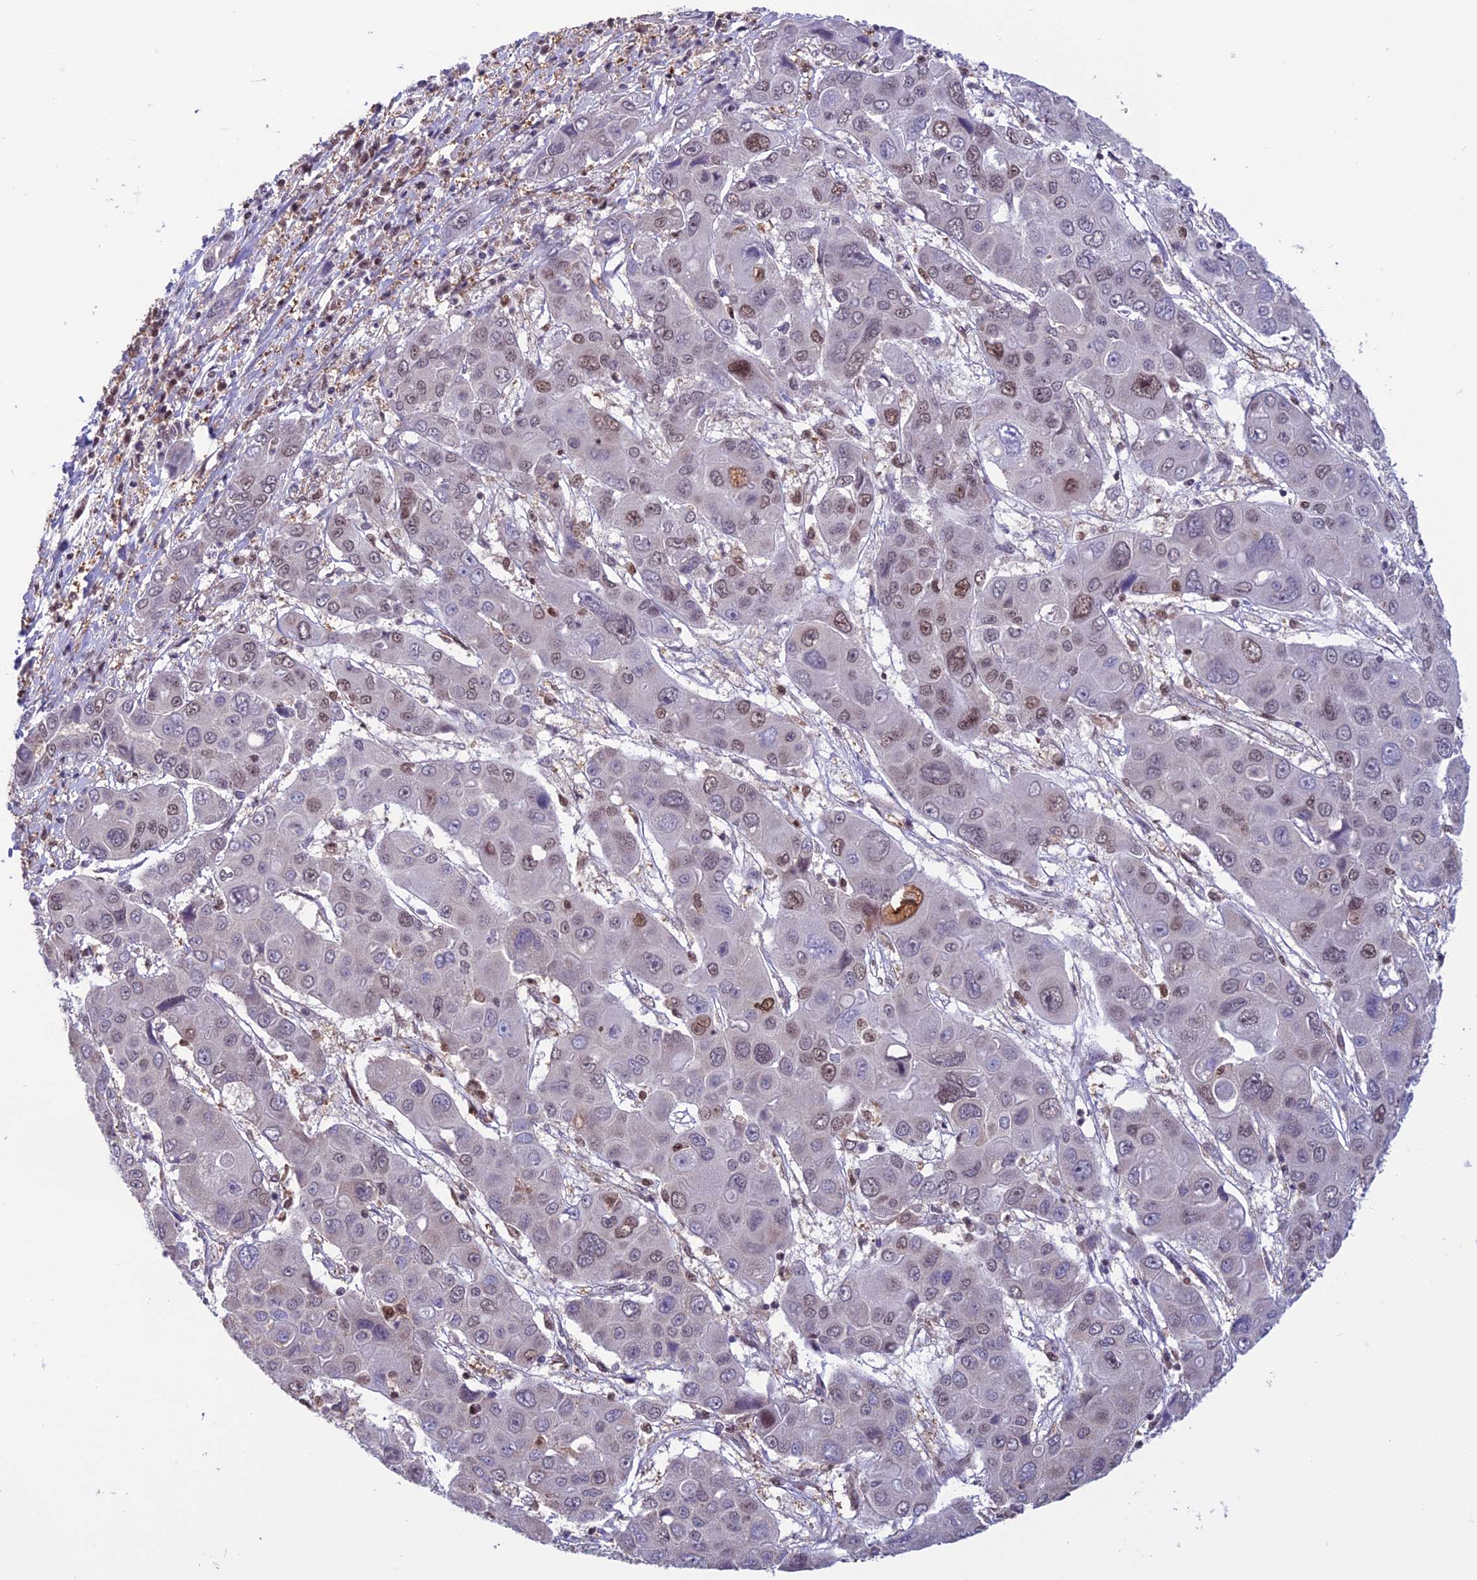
{"staining": {"intensity": "moderate", "quantity": "<25%", "location": "nuclear"}, "tissue": "liver cancer", "cell_type": "Tumor cells", "image_type": "cancer", "snomed": [{"axis": "morphology", "description": "Cholangiocarcinoma"}, {"axis": "topography", "description": "Liver"}], "caption": "Liver cancer (cholangiocarcinoma) stained with DAB (3,3'-diaminobenzidine) IHC displays low levels of moderate nuclear expression in about <25% of tumor cells. The staining is performed using DAB brown chromogen to label protein expression. The nuclei are counter-stained blue using hematoxylin.", "gene": "MIS12", "patient": {"sex": "male", "age": 67}}